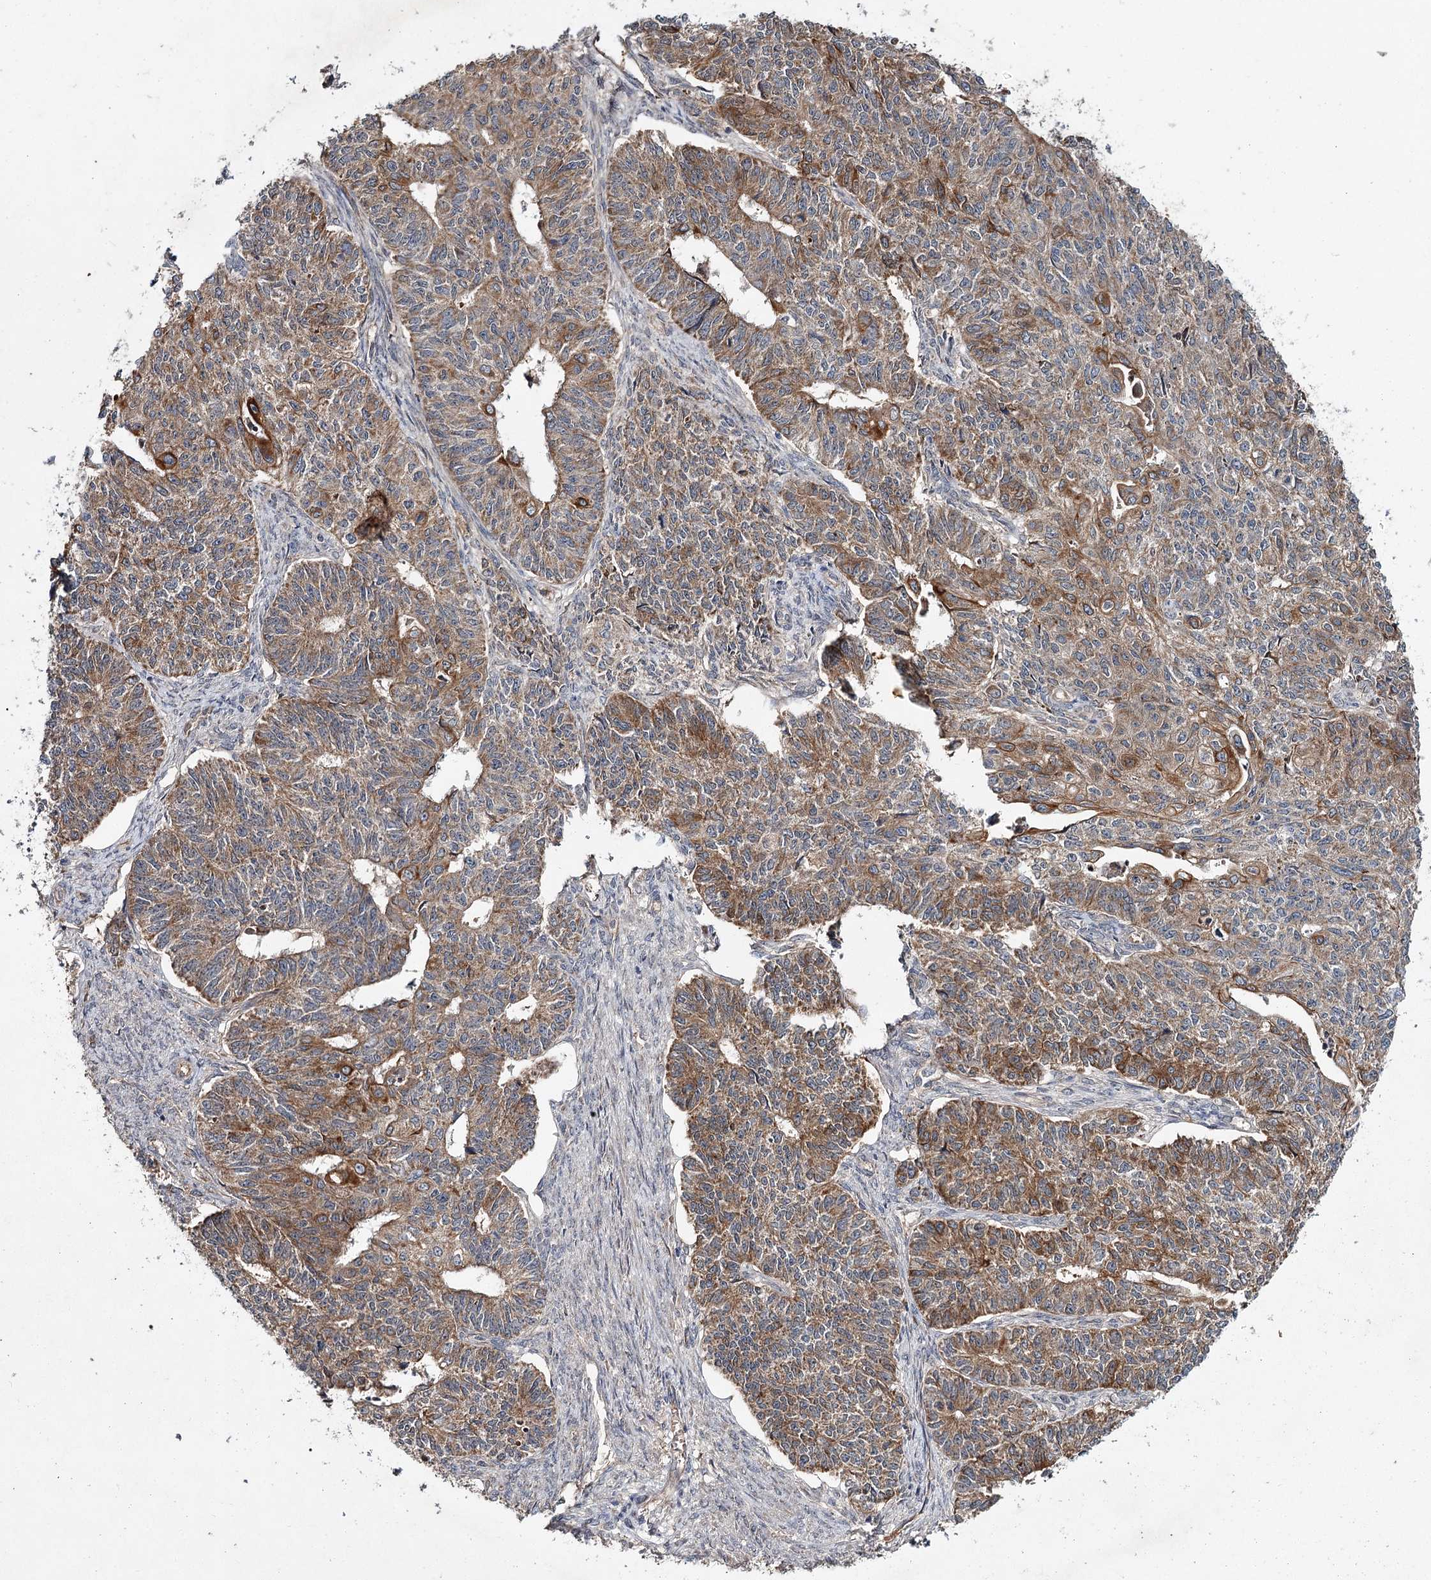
{"staining": {"intensity": "moderate", "quantity": ">75%", "location": "cytoplasmic/membranous"}, "tissue": "endometrial cancer", "cell_type": "Tumor cells", "image_type": "cancer", "snomed": [{"axis": "morphology", "description": "Adenocarcinoma, NOS"}, {"axis": "topography", "description": "Endometrium"}], "caption": "Immunohistochemical staining of adenocarcinoma (endometrial) shows medium levels of moderate cytoplasmic/membranous protein staining in approximately >75% of tumor cells.", "gene": "MFN1", "patient": {"sex": "female", "age": 32}}